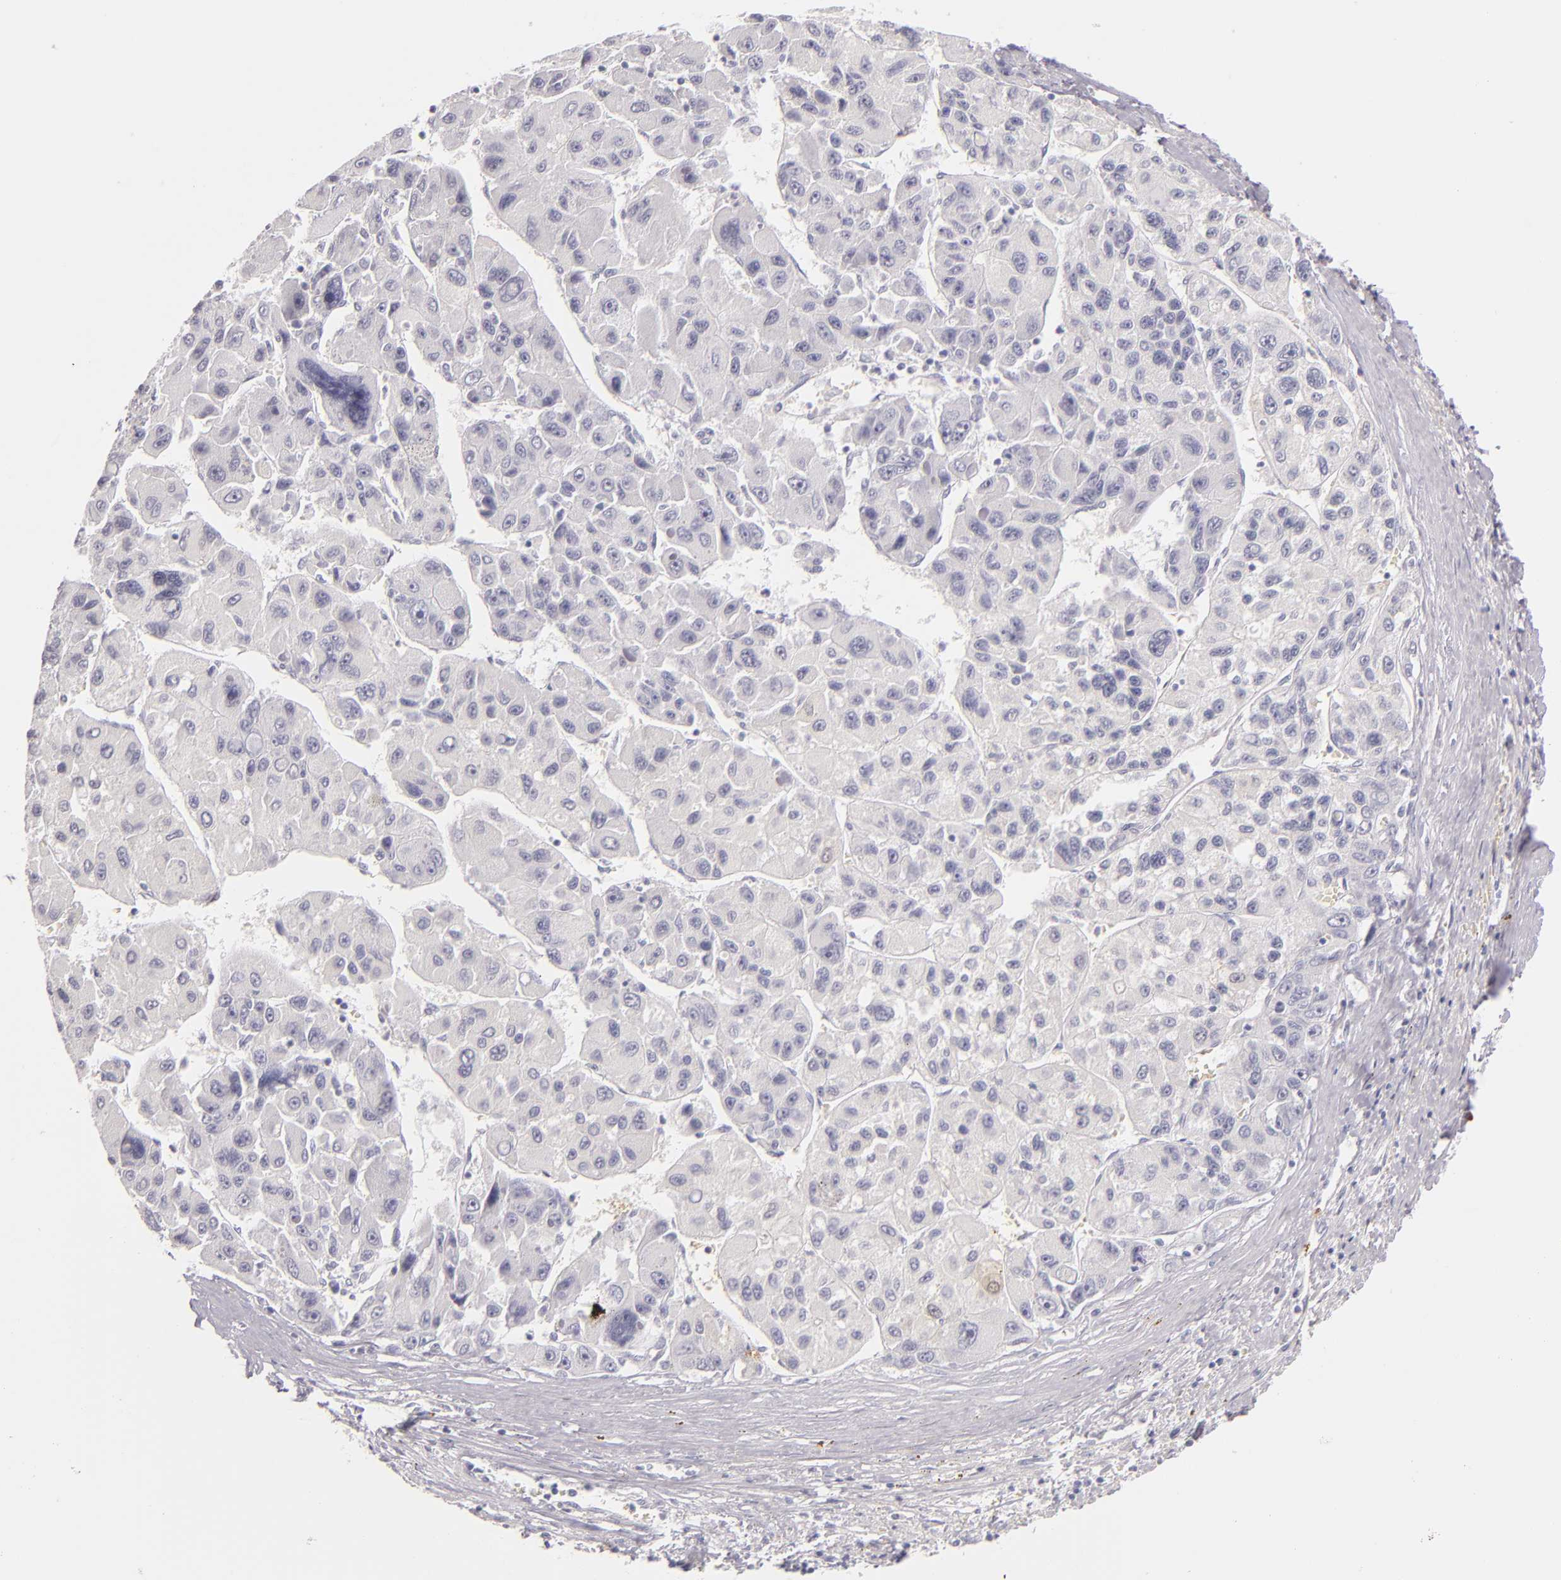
{"staining": {"intensity": "negative", "quantity": "none", "location": "none"}, "tissue": "liver cancer", "cell_type": "Tumor cells", "image_type": "cancer", "snomed": [{"axis": "morphology", "description": "Carcinoma, Hepatocellular, NOS"}, {"axis": "topography", "description": "Liver"}], "caption": "There is no significant expression in tumor cells of liver hepatocellular carcinoma.", "gene": "FABP1", "patient": {"sex": "male", "age": 64}}